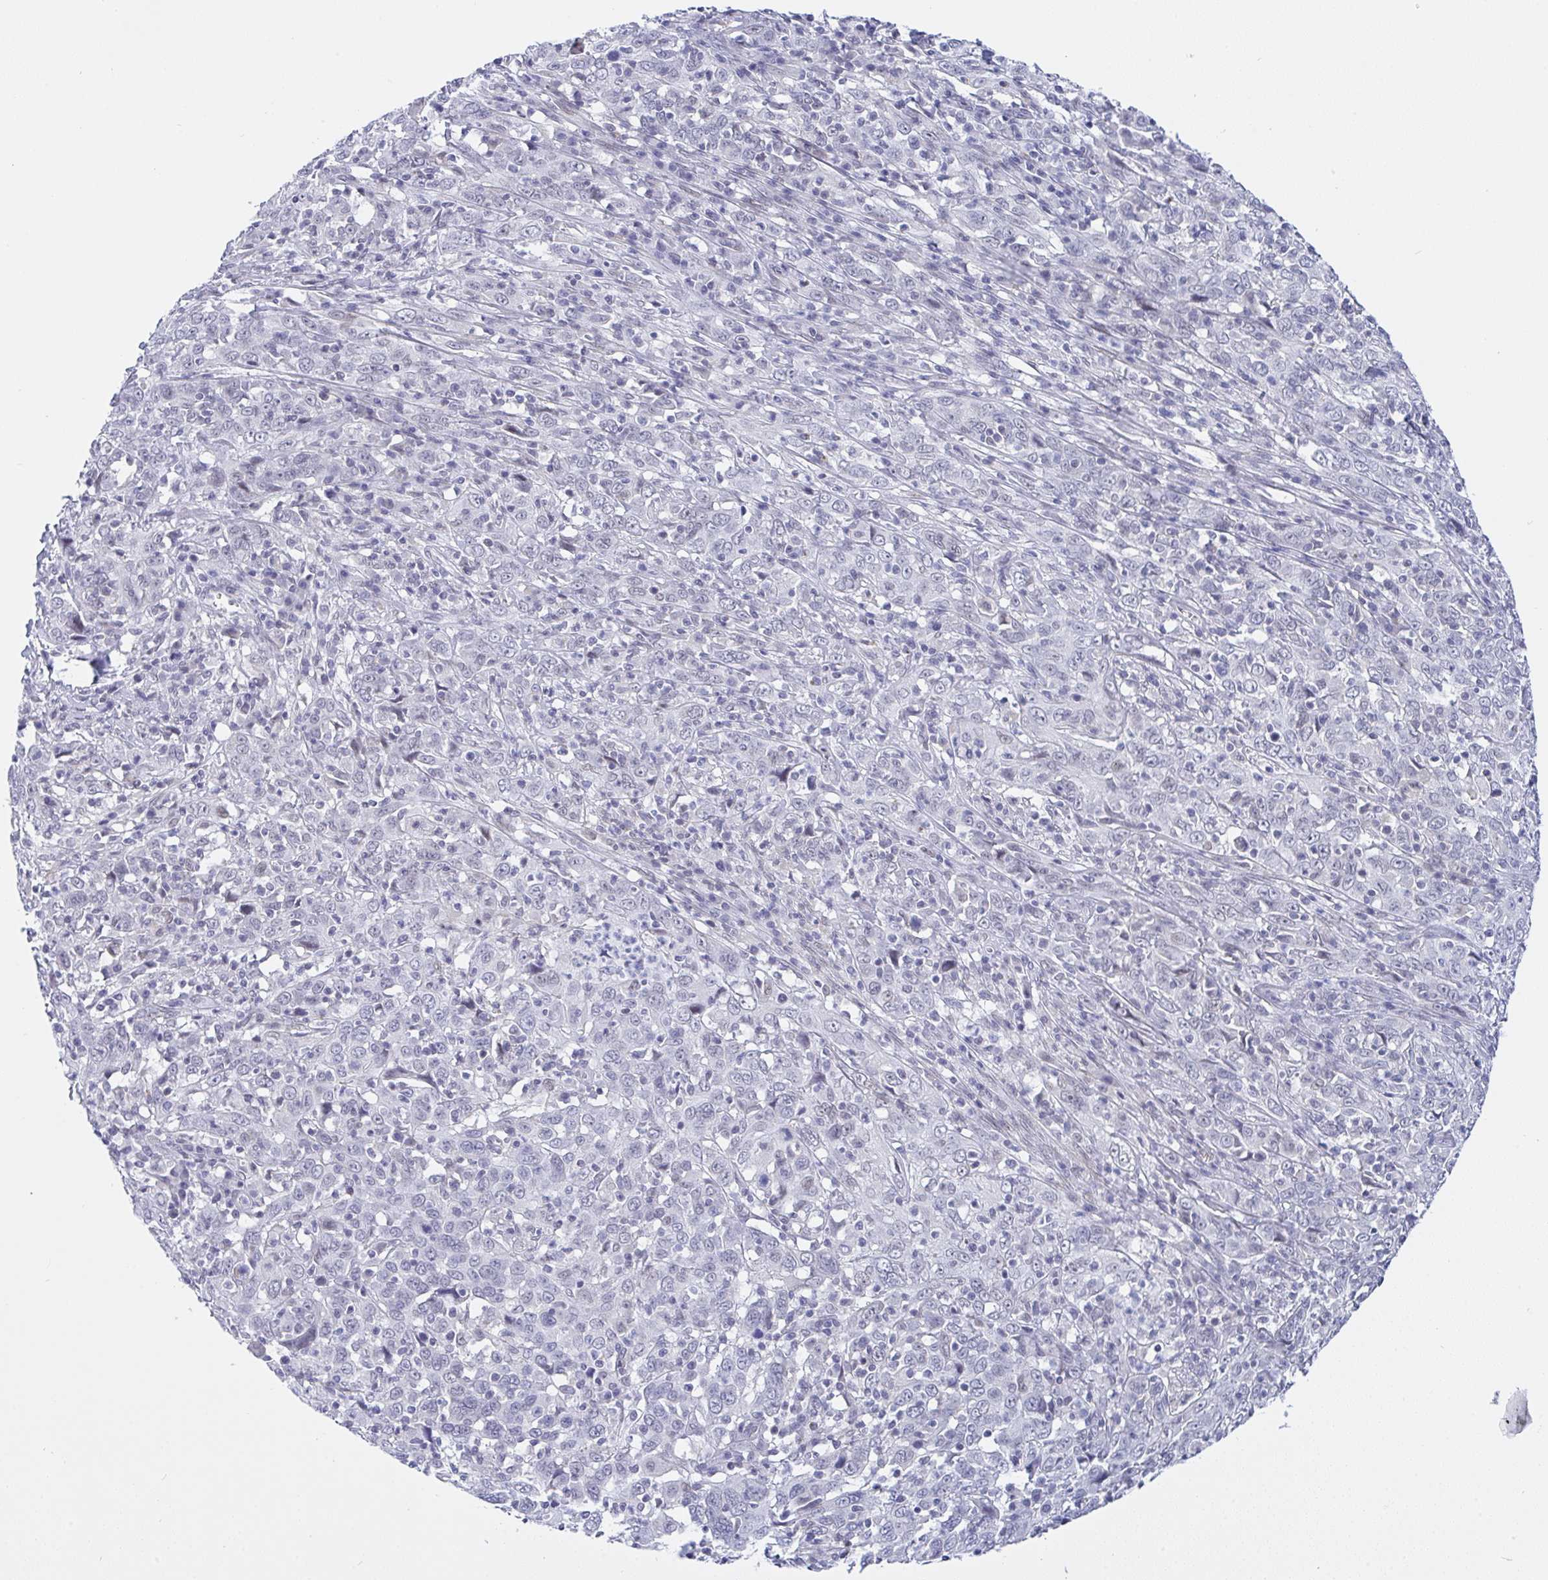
{"staining": {"intensity": "negative", "quantity": "none", "location": "none"}, "tissue": "cervical cancer", "cell_type": "Tumor cells", "image_type": "cancer", "snomed": [{"axis": "morphology", "description": "Squamous cell carcinoma, NOS"}, {"axis": "topography", "description": "Cervix"}], "caption": "Tumor cells are negative for protein expression in human cervical squamous cell carcinoma. (DAB IHC with hematoxylin counter stain).", "gene": "FBXL22", "patient": {"sex": "female", "age": 46}}